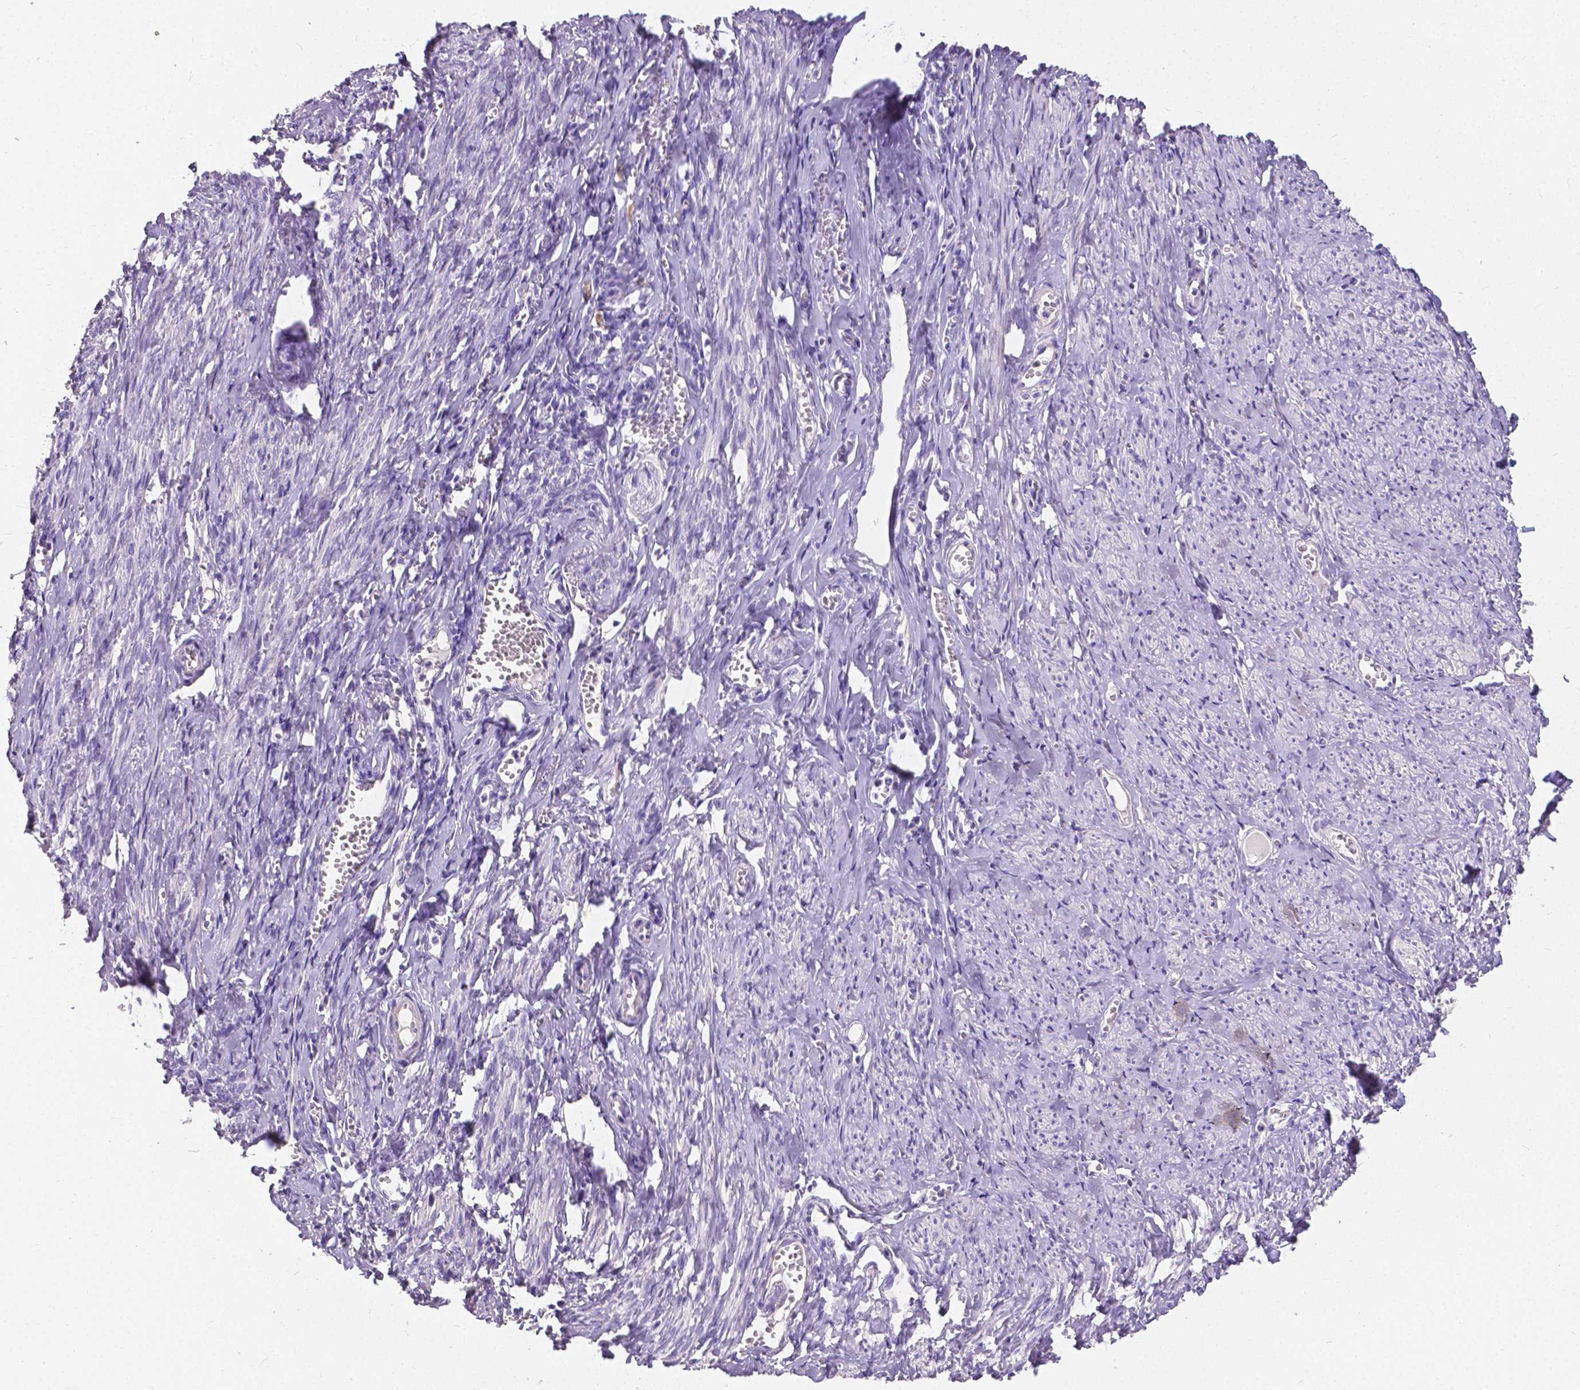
{"staining": {"intensity": "negative", "quantity": "none", "location": "none"}, "tissue": "smooth muscle", "cell_type": "Smooth muscle cells", "image_type": "normal", "snomed": [{"axis": "morphology", "description": "Normal tissue, NOS"}, {"axis": "topography", "description": "Smooth muscle"}], "caption": "High power microscopy micrograph of an immunohistochemistry image of unremarkable smooth muscle, revealing no significant staining in smooth muscle cells. The staining is performed using DAB (3,3'-diaminobenzidine) brown chromogen with nuclei counter-stained in using hematoxylin.", "gene": "OCLN", "patient": {"sex": "female", "age": 65}}